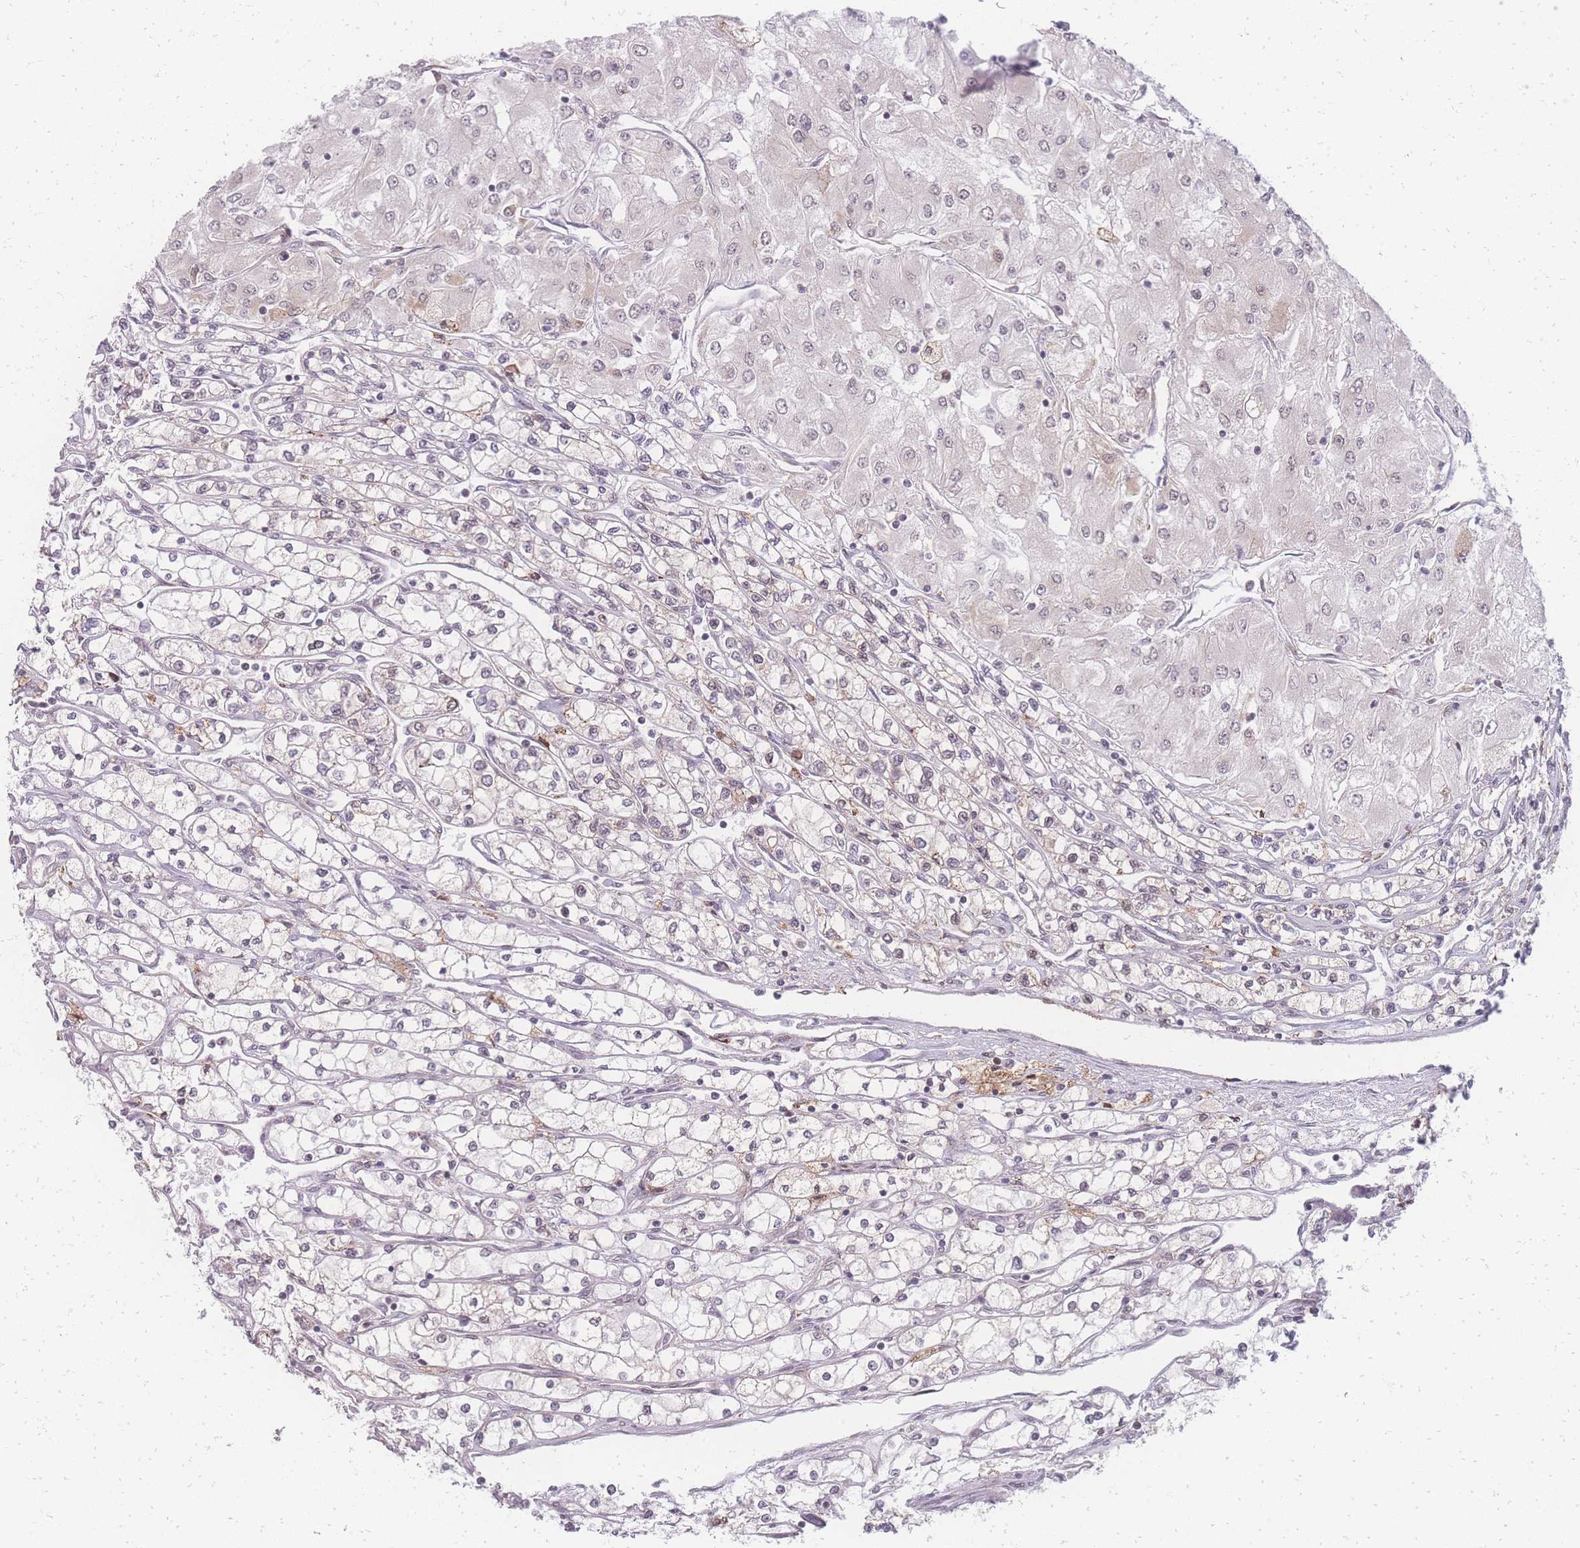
{"staining": {"intensity": "negative", "quantity": "none", "location": "none"}, "tissue": "renal cancer", "cell_type": "Tumor cells", "image_type": "cancer", "snomed": [{"axis": "morphology", "description": "Adenocarcinoma, NOS"}, {"axis": "topography", "description": "Kidney"}], "caption": "Image shows no significant protein expression in tumor cells of renal cancer.", "gene": "ZC3H13", "patient": {"sex": "male", "age": 80}}